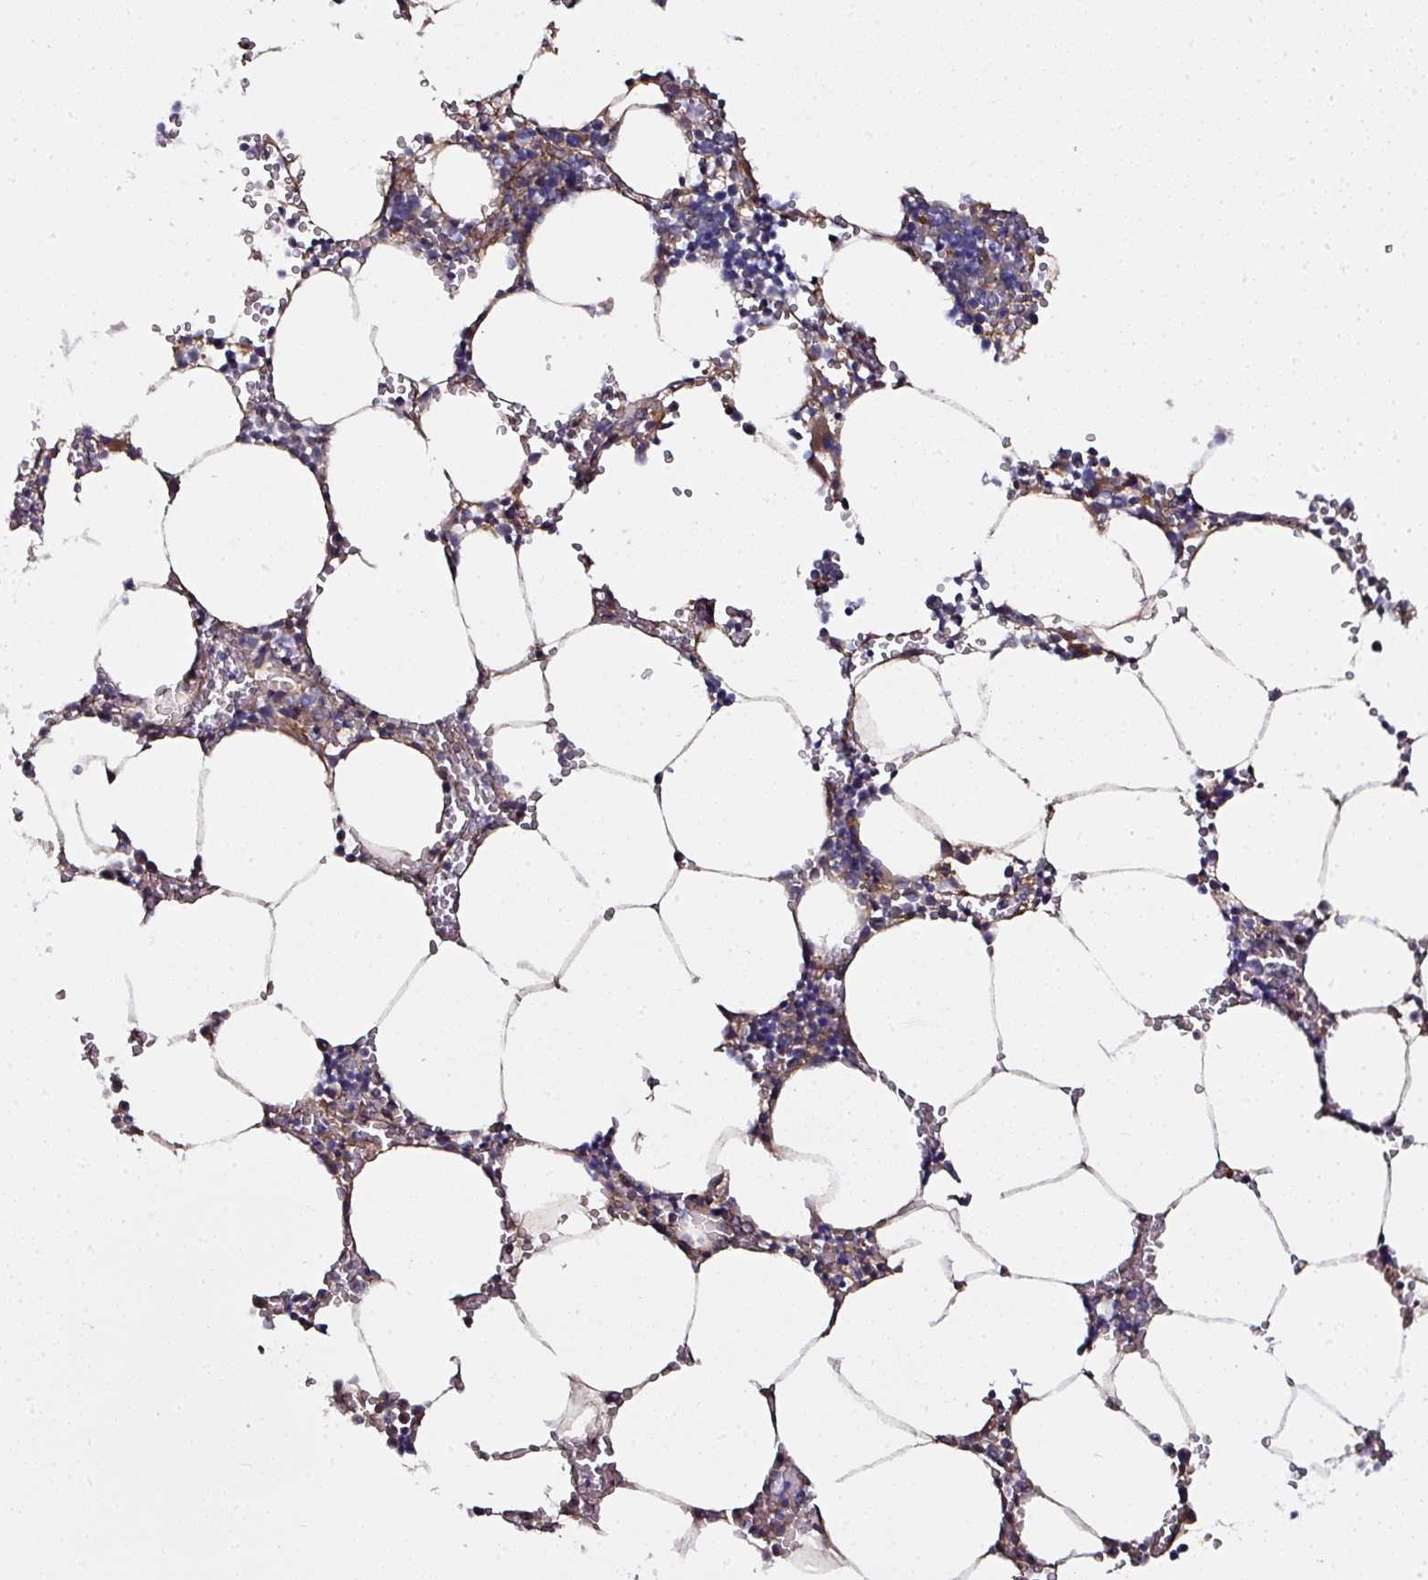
{"staining": {"intensity": "moderate", "quantity": "<25%", "location": "cytoplasmic/membranous"}, "tissue": "bone marrow", "cell_type": "Hematopoietic cells", "image_type": "normal", "snomed": [{"axis": "morphology", "description": "Normal tissue, NOS"}, {"axis": "topography", "description": "Bone marrow"}], "caption": "Moderate cytoplasmic/membranous expression for a protein is seen in approximately <25% of hematopoietic cells of unremarkable bone marrow using IHC.", "gene": "CTDSP2", "patient": {"sex": "male", "age": 70}}